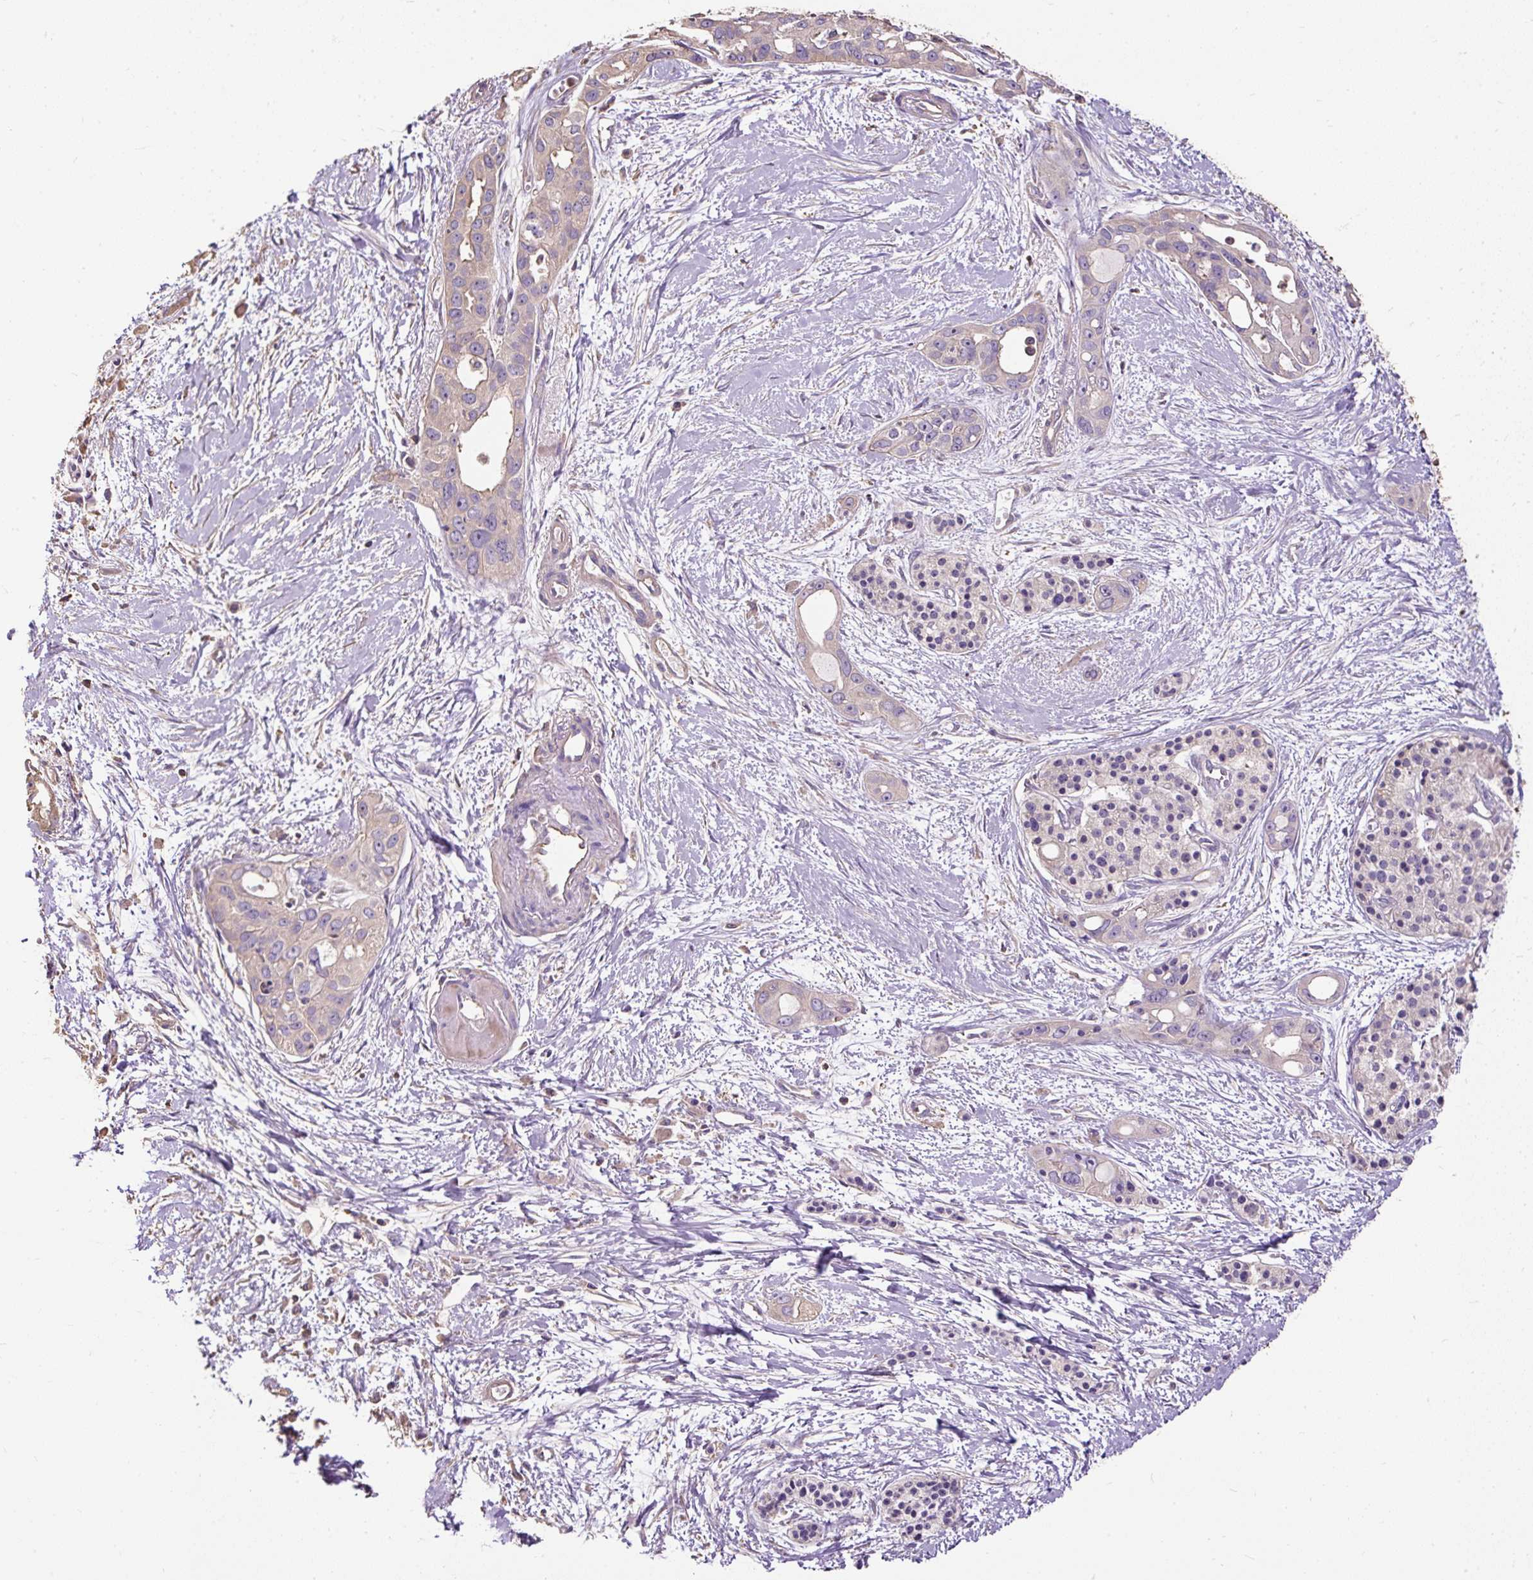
{"staining": {"intensity": "weak", "quantity": "25%-75%", "location": "cytoplasmic/membranous"}, "tissue": "pancreatic cancer", "cell_type": "Tumor cells", "image_type": "cancer", "snomed": [{"axis": "morphology", "description": "Adenocarcinoma, NOS"}, {"axis": "topography", "description": "Pancreas"}], "caption": "IHC image of adenocarcinoma (pancreatic) stained for a protein (brown), which shows low levels of weak cytoplasmic/membranous expression in about 25%-75% of tumor cells.", "gene": "PDIA2", "patient": {"sex": "female", "age": 50}}